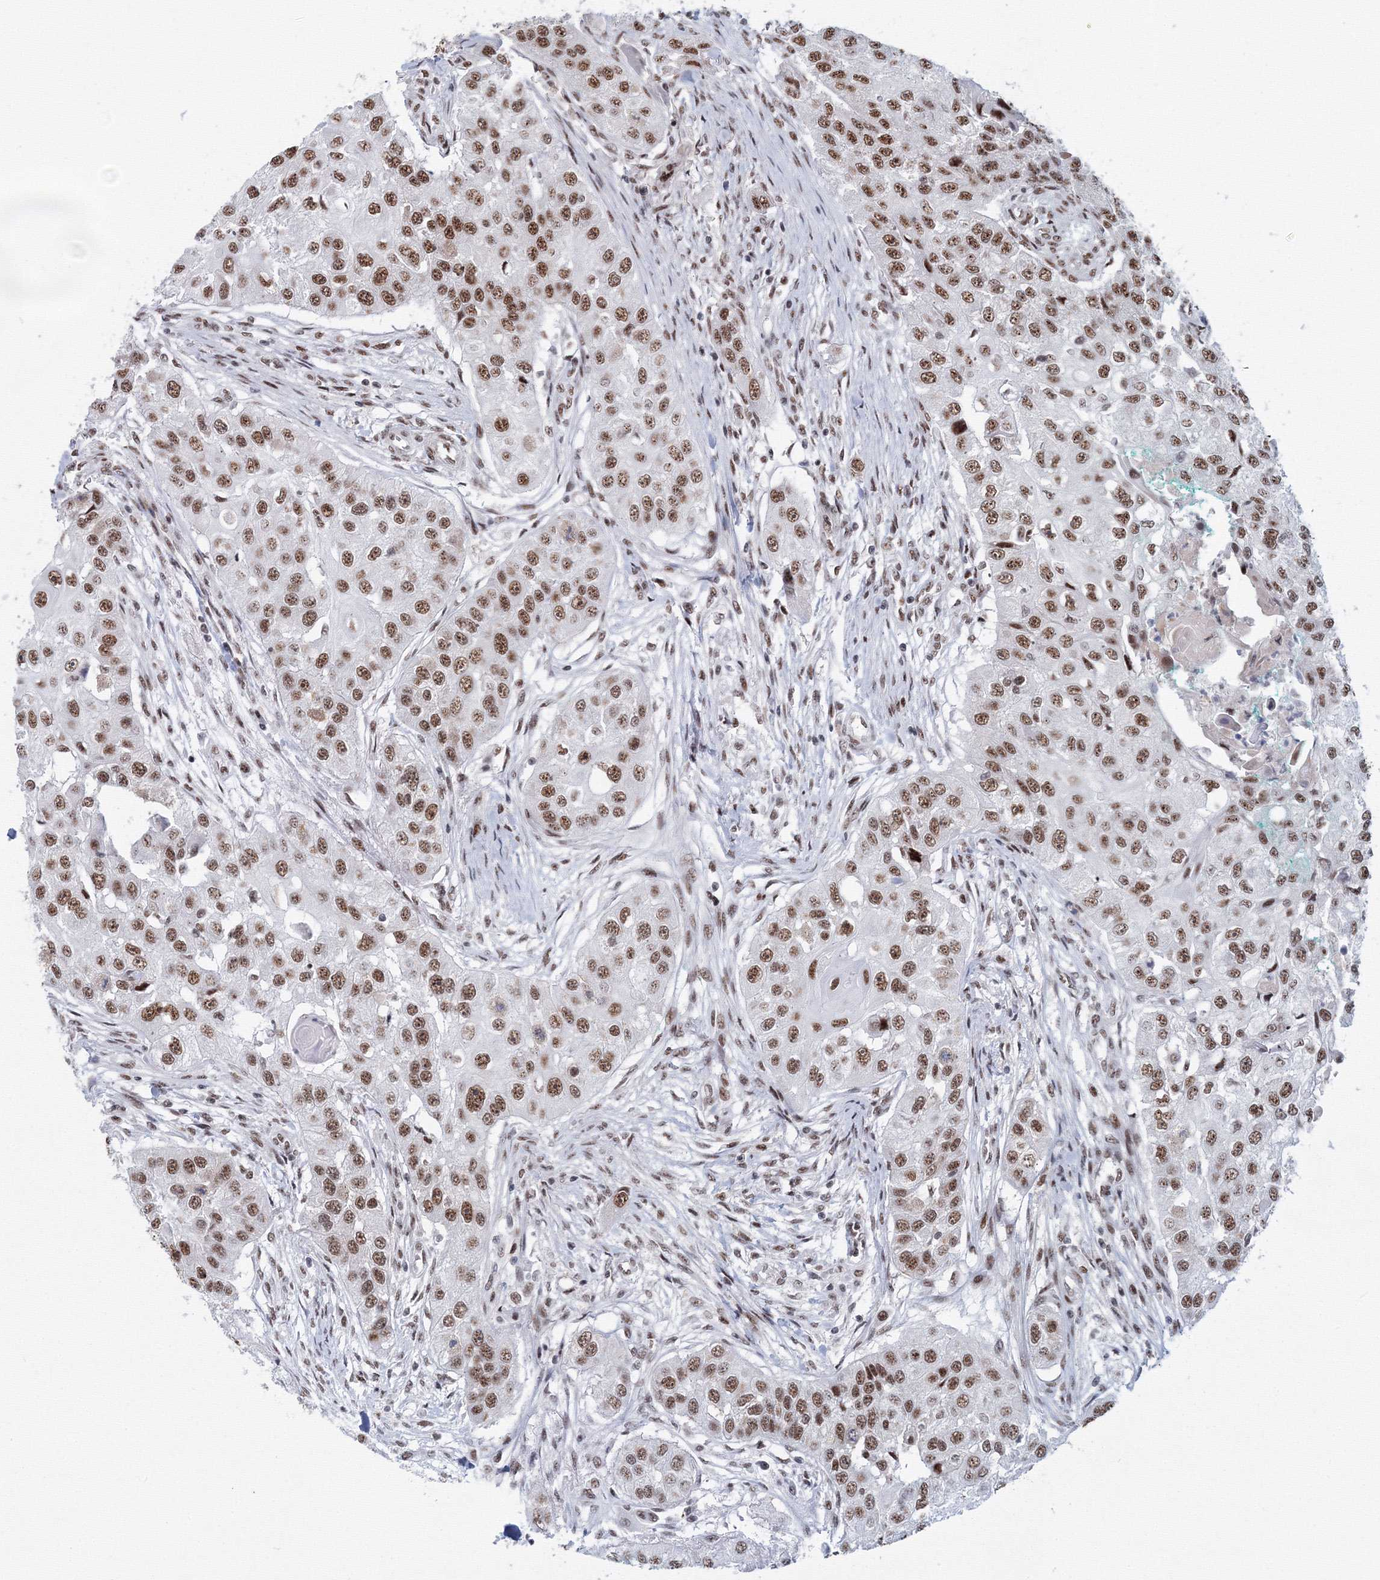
{"staining": {"intensity": "moderate", "quantity": ">75%", "location": "nuclear"}, "tissue": "head and neck cancer", "cell_type": "Tumor cells", "image_type": "cancer", "snomed": [{"axis": "morphology", "description": "Normal tissue, NOS"}, {"axis": "morphology", "description": "Squamous cell carcinoma, NOS"}, {"axis": "topography", "description": "Skeletal muscle"}, {"axis": "topography", "description": "Head-Neck"}], "caption": "Protein staining demonstrates moderate nuclear expression in about >75% of tumor cells in head and neck cancer (squamous cell carcinoma). (brown staining indicates protein expression, while blue staining denotes nuclei).", "gene": "SF3B6", "patient": {"sex": "male", "age": 51}}